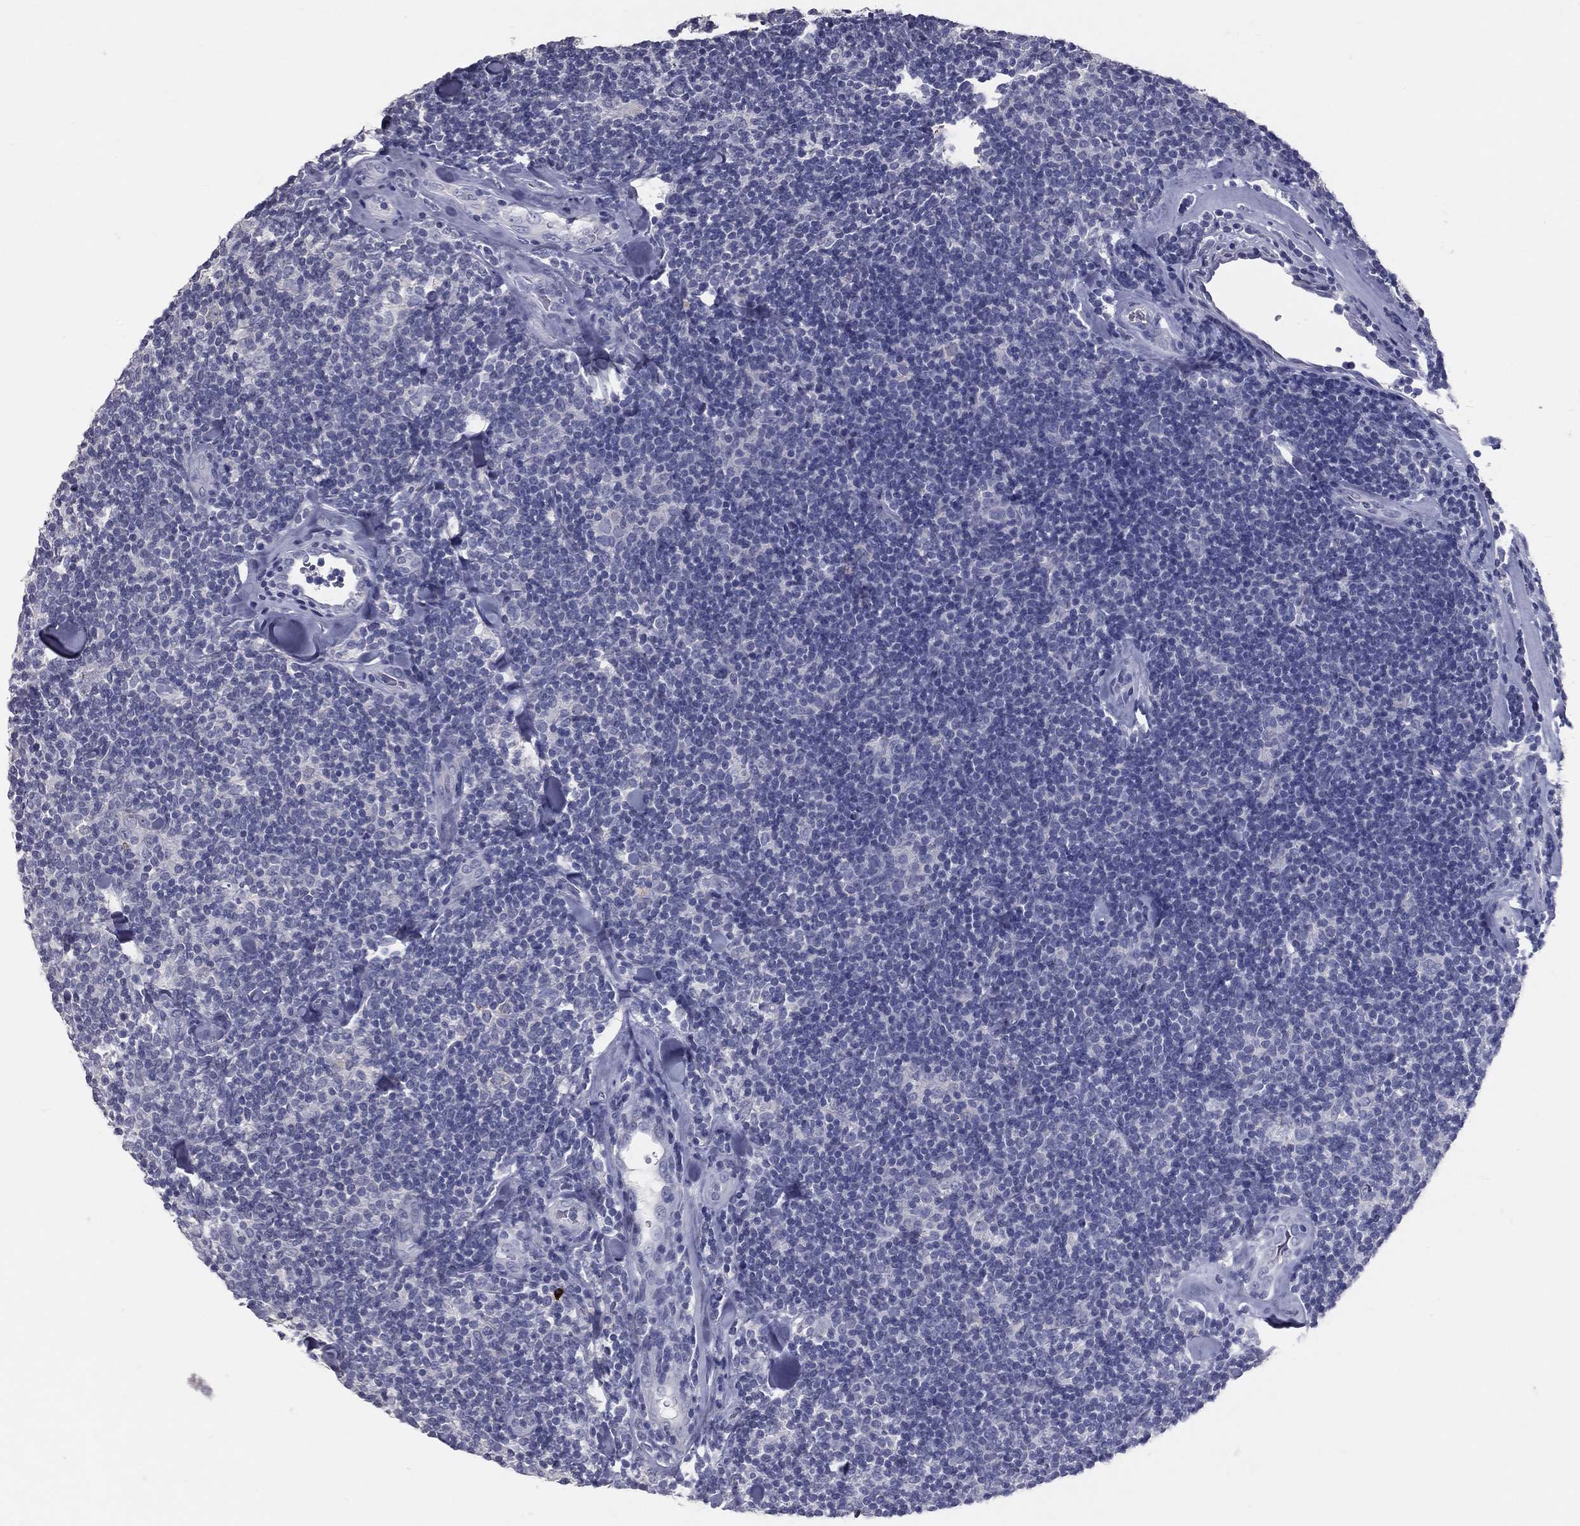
{"staining": {"intensity": "negative", "quantity": "none", "location": "none"}, "tissue": "lymphoma", "cell_type": "Tumor cells", "image_type": "cancer", "snomed": [{"axis": "morphology", "description": "Malignant lymphoma, non-Hodgkin's type, Low grade"}, {"axis": "topography", "description": "Lymph node"}], "caption": "Malignant lymphoma, non-Hodgkin's type (low-grade) stained for a protein using IHC exhibits no expression tumor cells.", "gene": "TFPI2", "patient": {"sex": "female", "age": 56}}